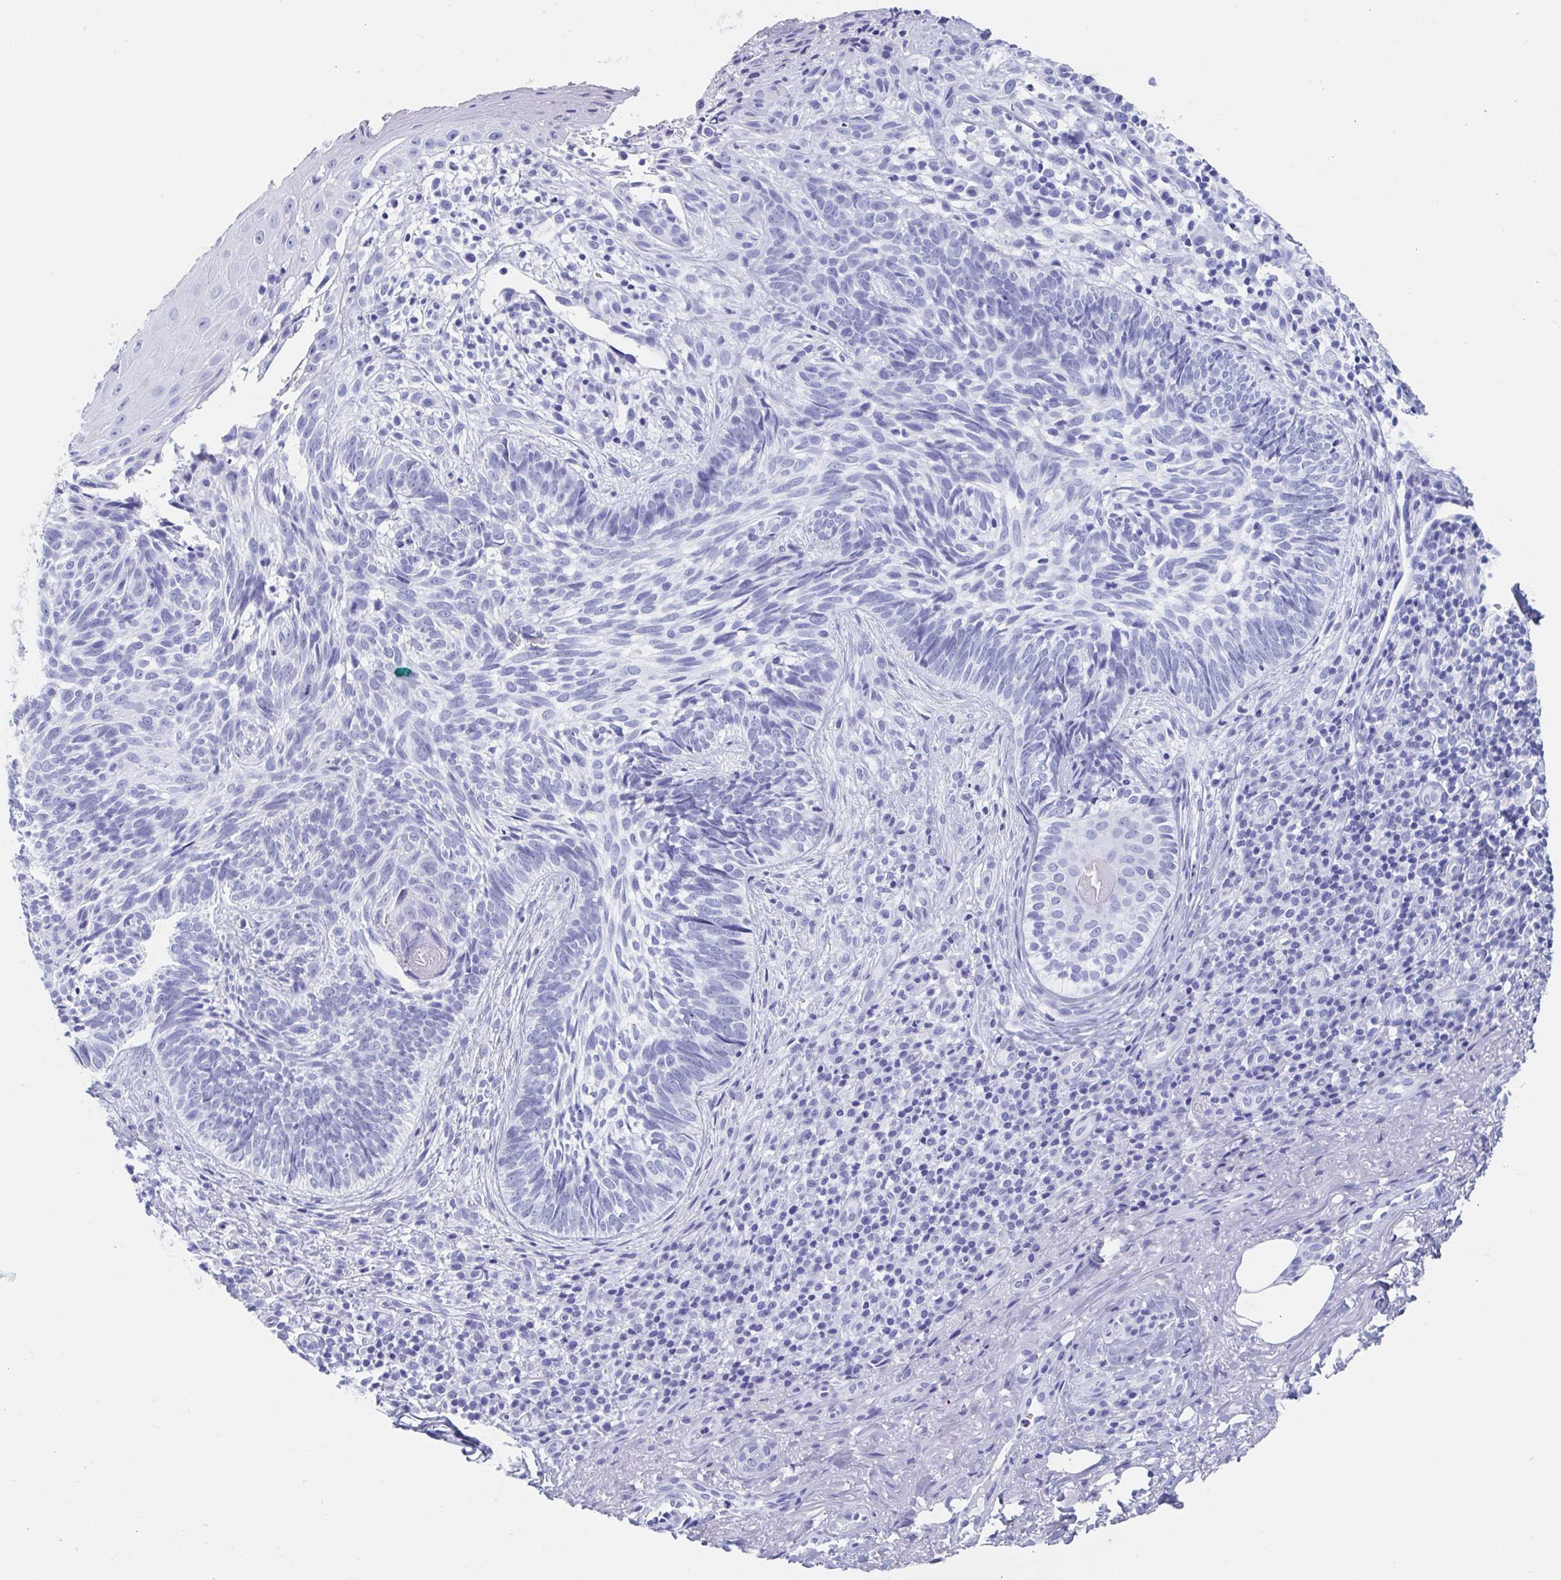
{"staining": {"intensity": "negative", "quantity": "none", "location": "none"}, "tissue": "skin cancer", "cell_type": "Tumor cells", "image_type": "cancer", "snomed": [{"axis": "morphology", "description": "Basal cell carcinoma"}, {"axis": "topography", "description": "Skin"}], "caption": "This is an immunohistochemistry (IHC) histopathology image of skin cancer (basal cell carcinoma). There is no positivity in tumor cells.", "gene": "HDGFL1", "patient": {"sex": "male", "age": 65}}